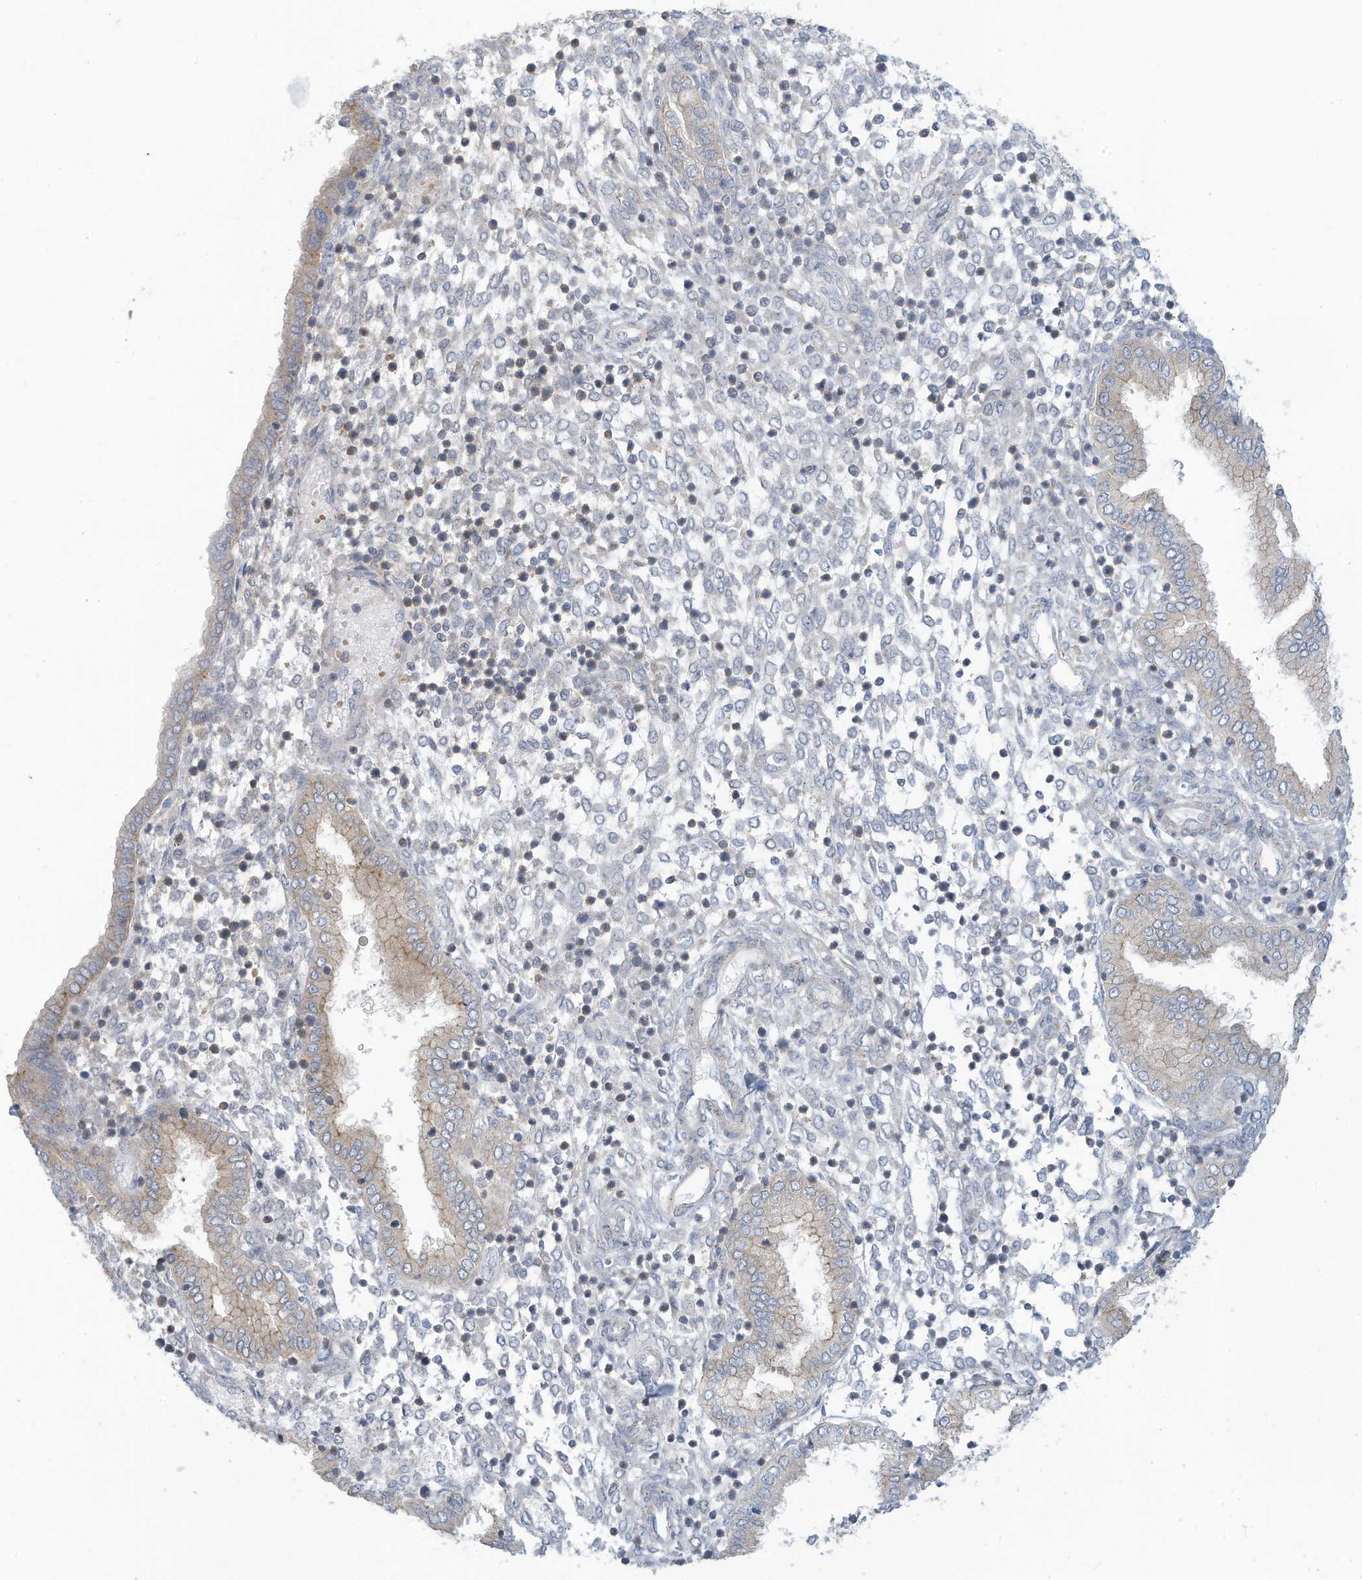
{"staining": {"intensity": "negative", "quantity": "none", "location": "none"}, "tissue": "endometrium", "cell_type": "Cells in endometrial stroma", "image_type": "normal", "snomed": [{"axis": "morphology", "description": "Normal tissue, NOS"}, {"axis": "topography", "description": "Endometrium"}], "caption": "An immunohistochemistry histopathology image of unremarkable endometrium is shown. There is no staining in cells in endometrial stroma of endometrium.", "gene": "ADAT2", "patient": {"sex": "female", "age": 53}}